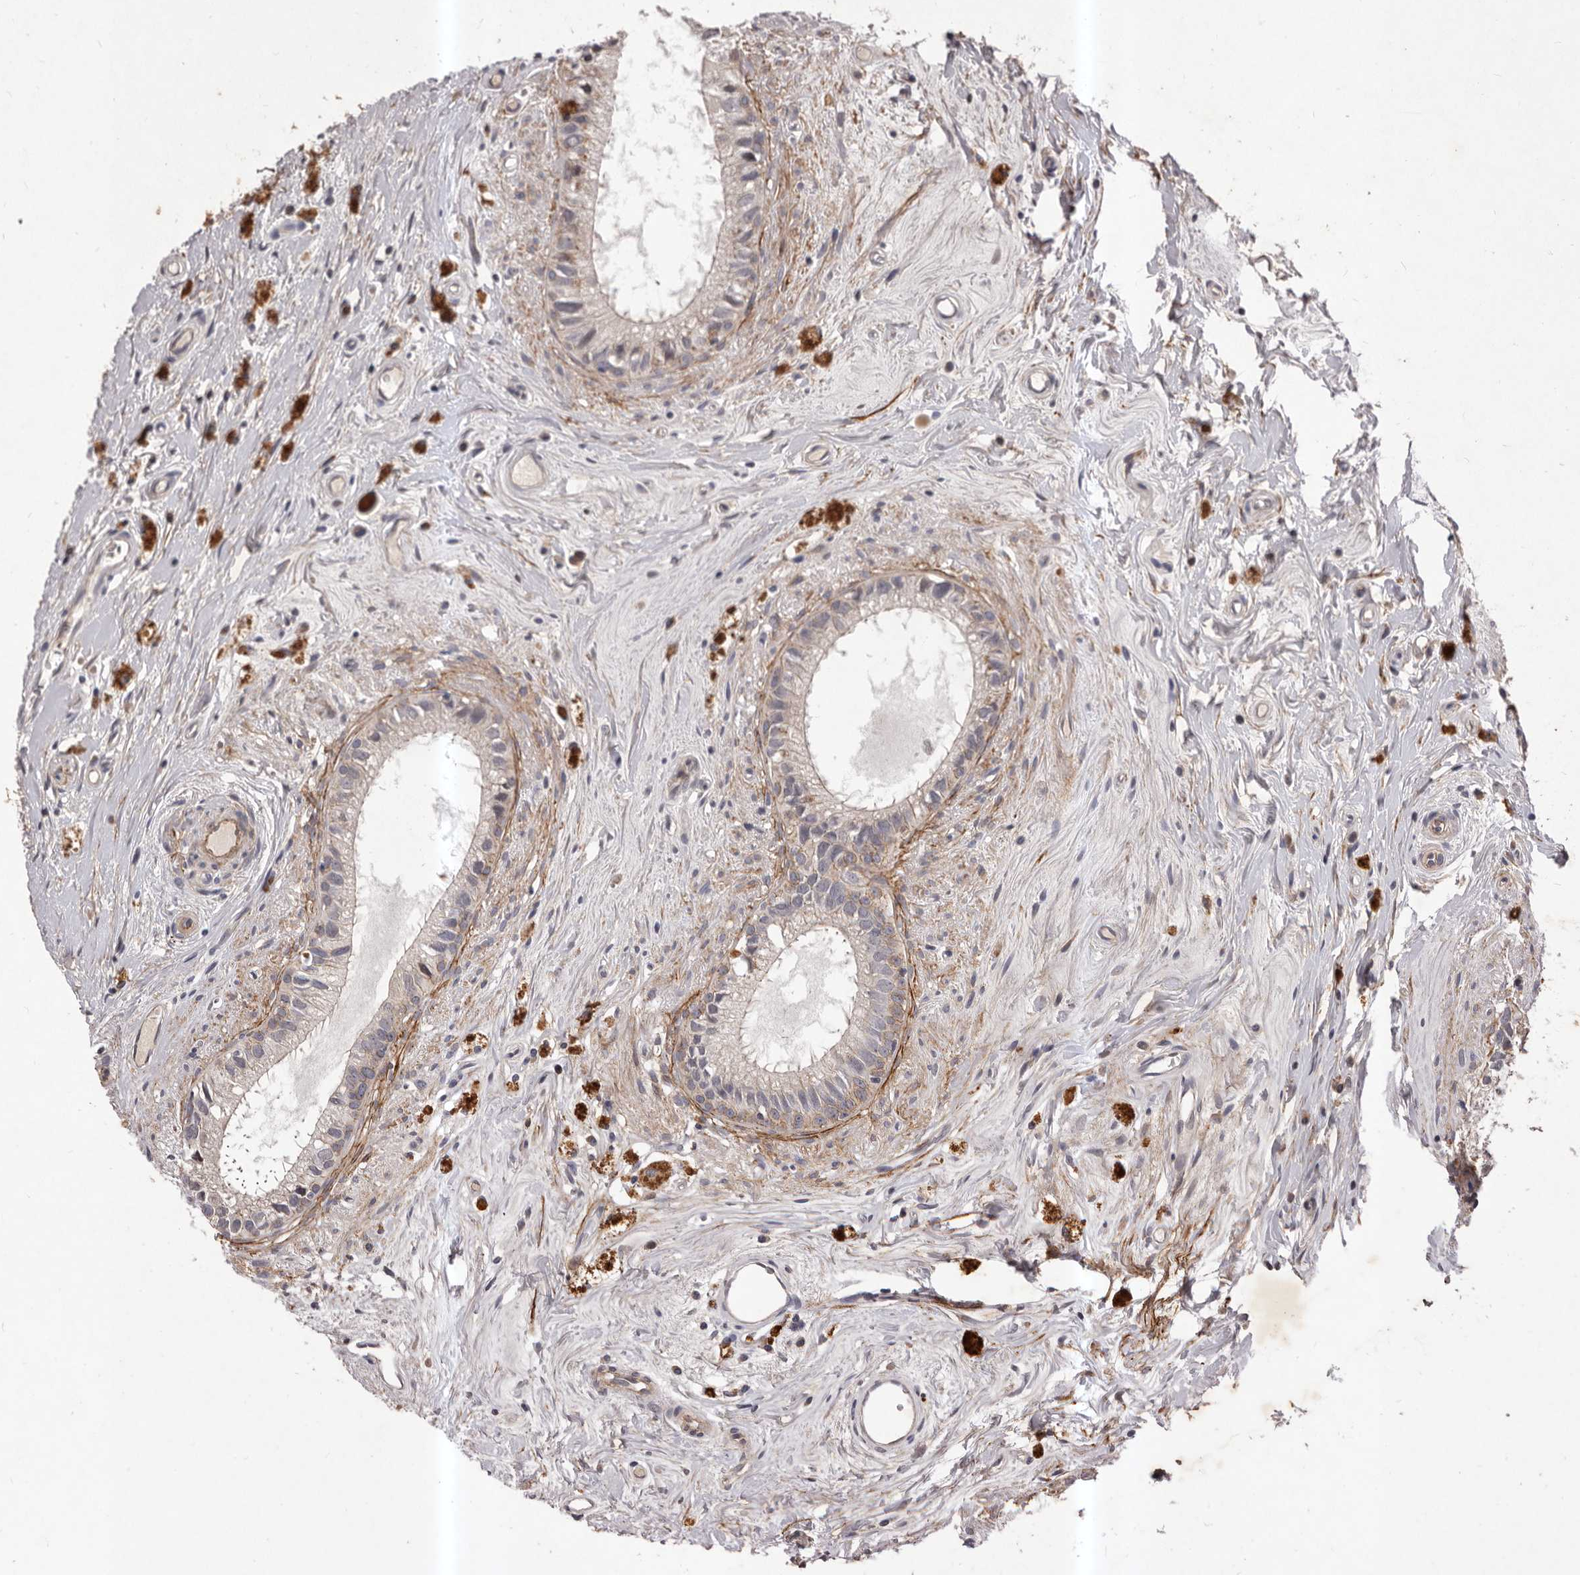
{"staining": {"intensity": "weak", "quantity": "25%-75%", "location": "cytoplasmic/membranous"}, "tissue": "epididymis", "cell_type": "Glandular cells", "image_type": "normal", "snomed": [{"axis": "morphology", "description": "Normal tissue, NOS"}, {"axis": "topography", "description": "Epididymis"}], "caption": "Benign epididymis reveals weak cytoplasmic/membranous positivity in about 25%-75% of glandular cells Immunohistochemistry stains the protein of interest in brown and the nuclei are stained blue..", "gene": "HBS1L", "patient": {"sex": "male", "age": 80}}